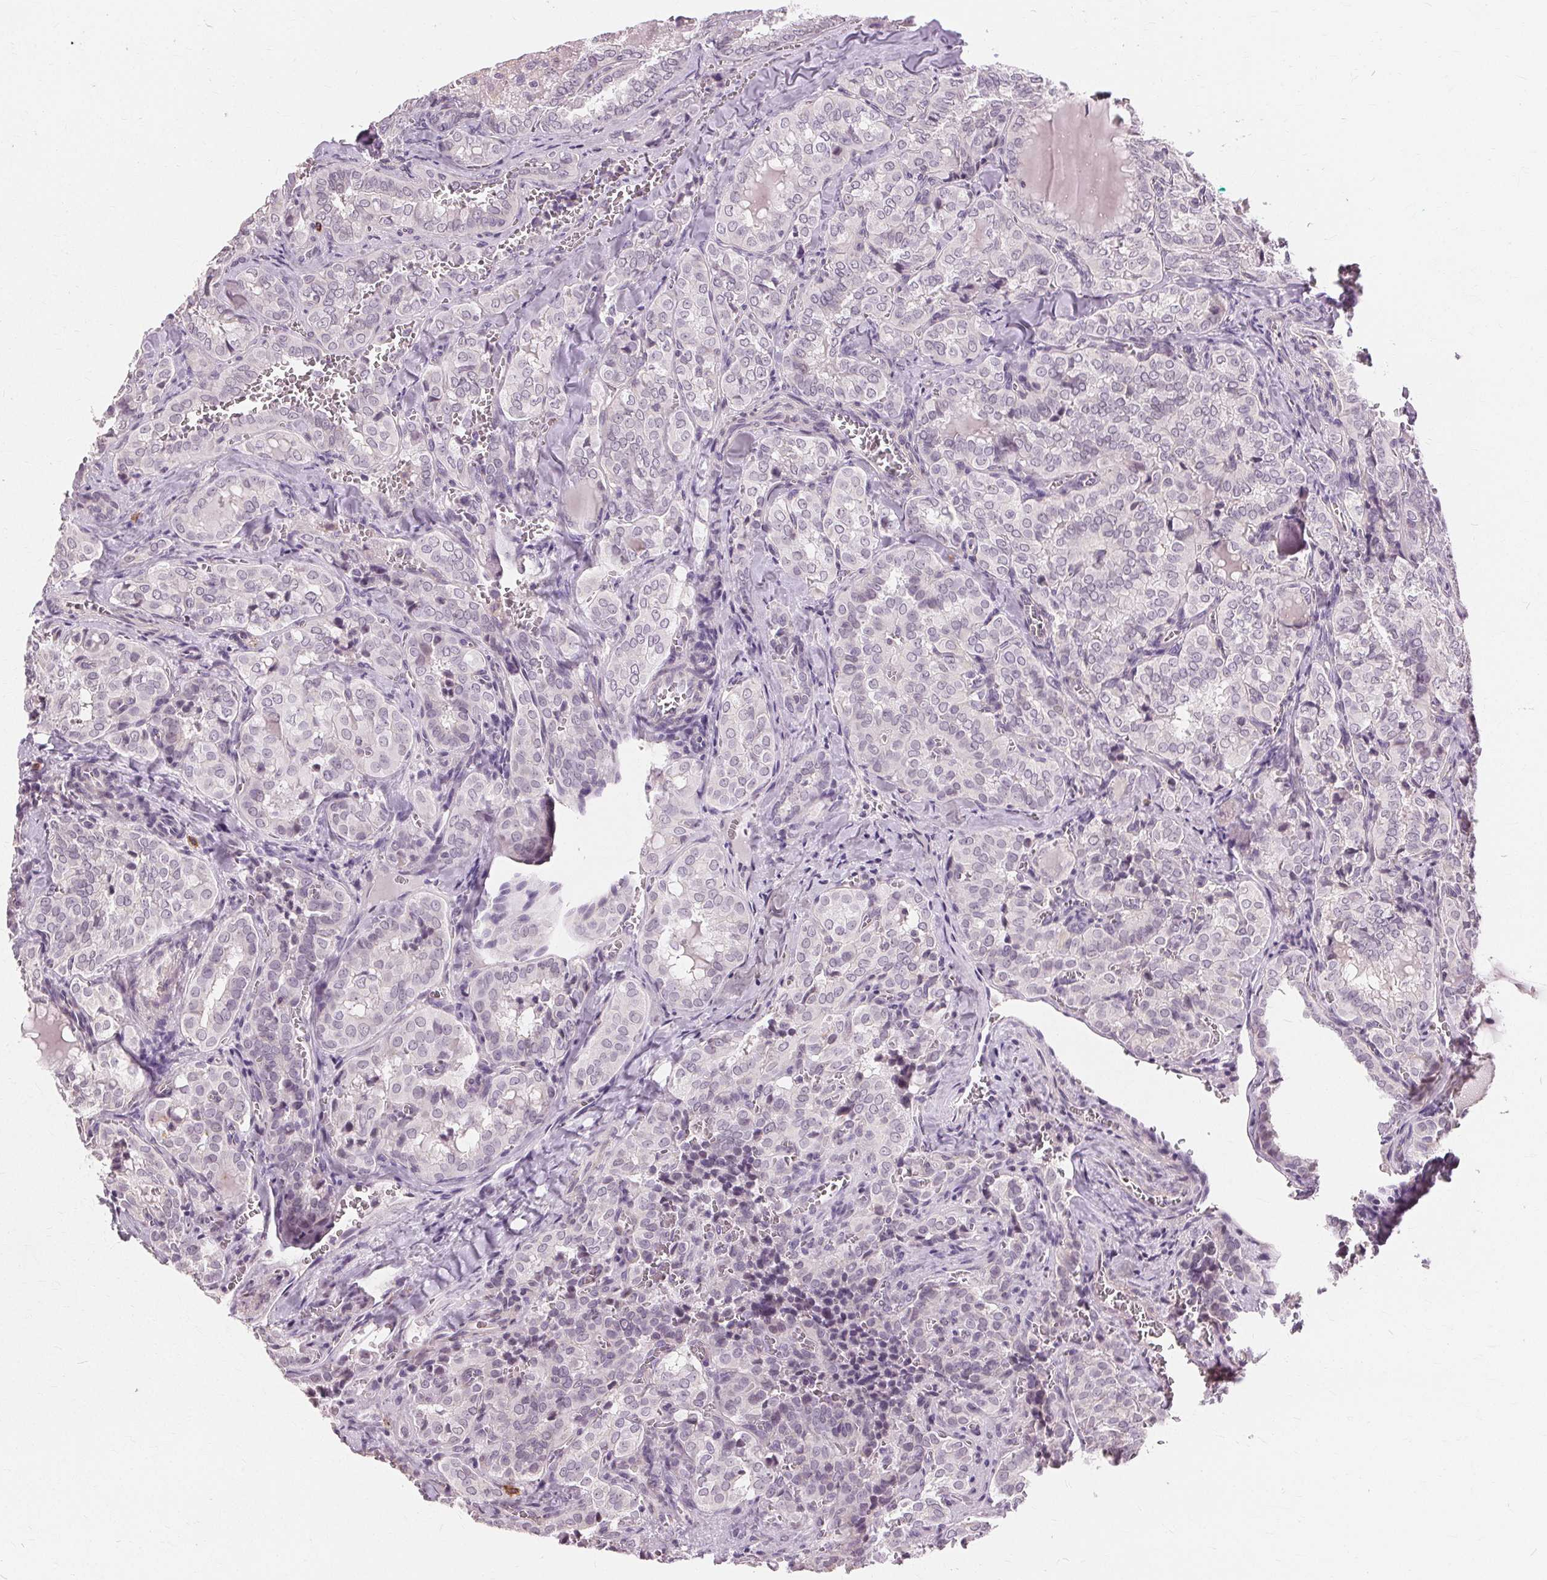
{"staining": {"intensity": "negative", "quantity": "none", "location": "none"}, "tissue": "thyroid cancer", "cell_type": "Tumor cells", "image_type": "cancer", "snomed": [{"axis": "morphology", "description": "Papillary adenocarcinoma, NOS"}, {"axis": "topography", "description": "Thyroid gland"}], "caption": "The image shows no staining of tumor cells in papillary adenocarcinoma (thyroid).", "gene": "SIGLEC6", "patient": {"sex": "female", "age": 41}}